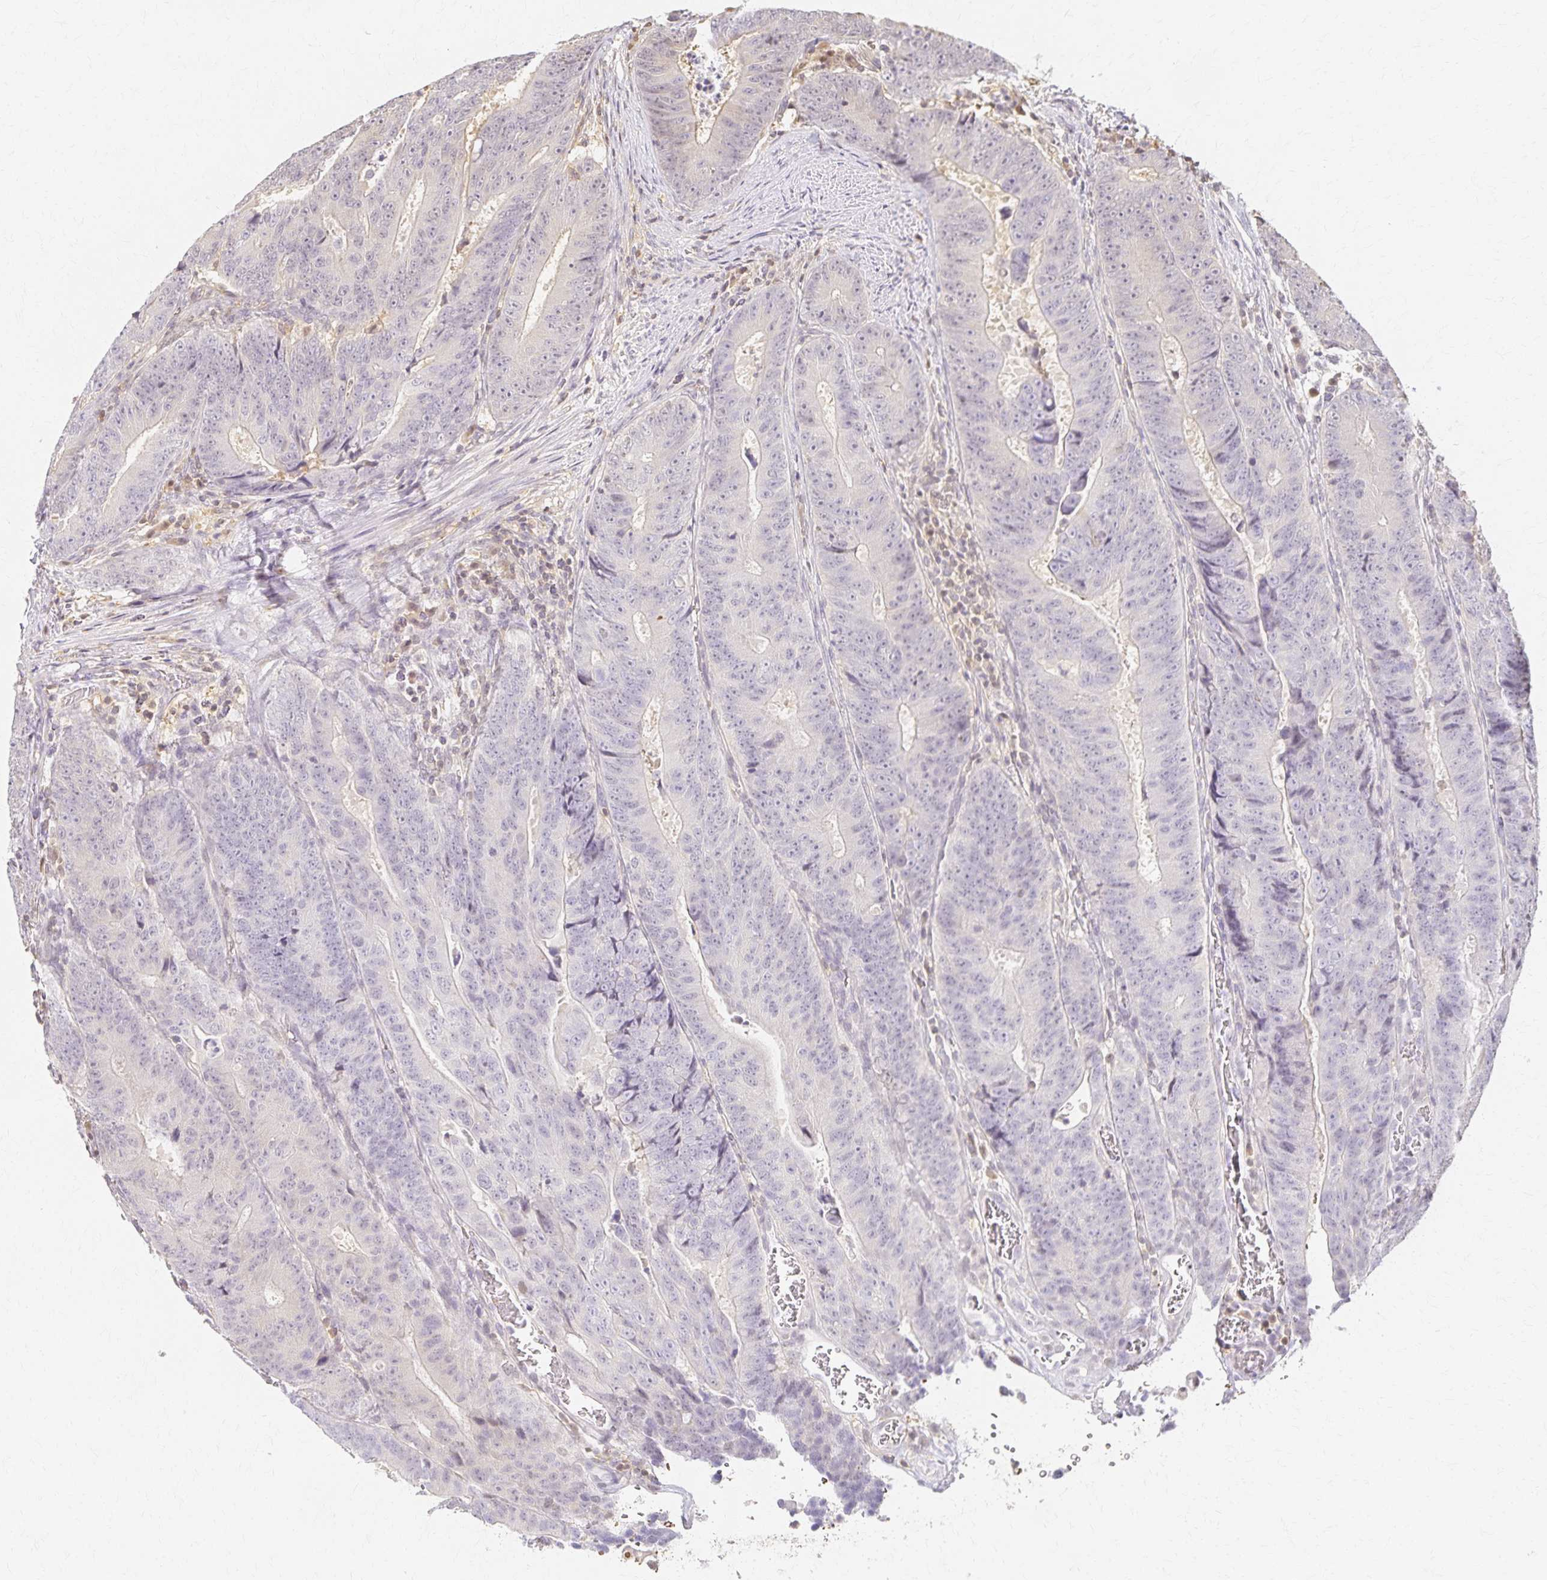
{"staining": {"intensity": "negative", "quantity": "none", "location": "none"}, "tissue": "colorectal cancer", "cell_type": "Tumor cells", "image_type": "cancer", "snomed": [{"axis": "morphology", "description": "Adenocarcinoma, NOS"}, {"axis": "topography", "description": "Colon"}], "caption": "Tumor cells show no significant protein staining in adenocarcinoma (colorectal). (IHC, brightfield microscopy, high magnification).", "gene": "AZGP1", "patient": {"sex": "female", "age": 48}}